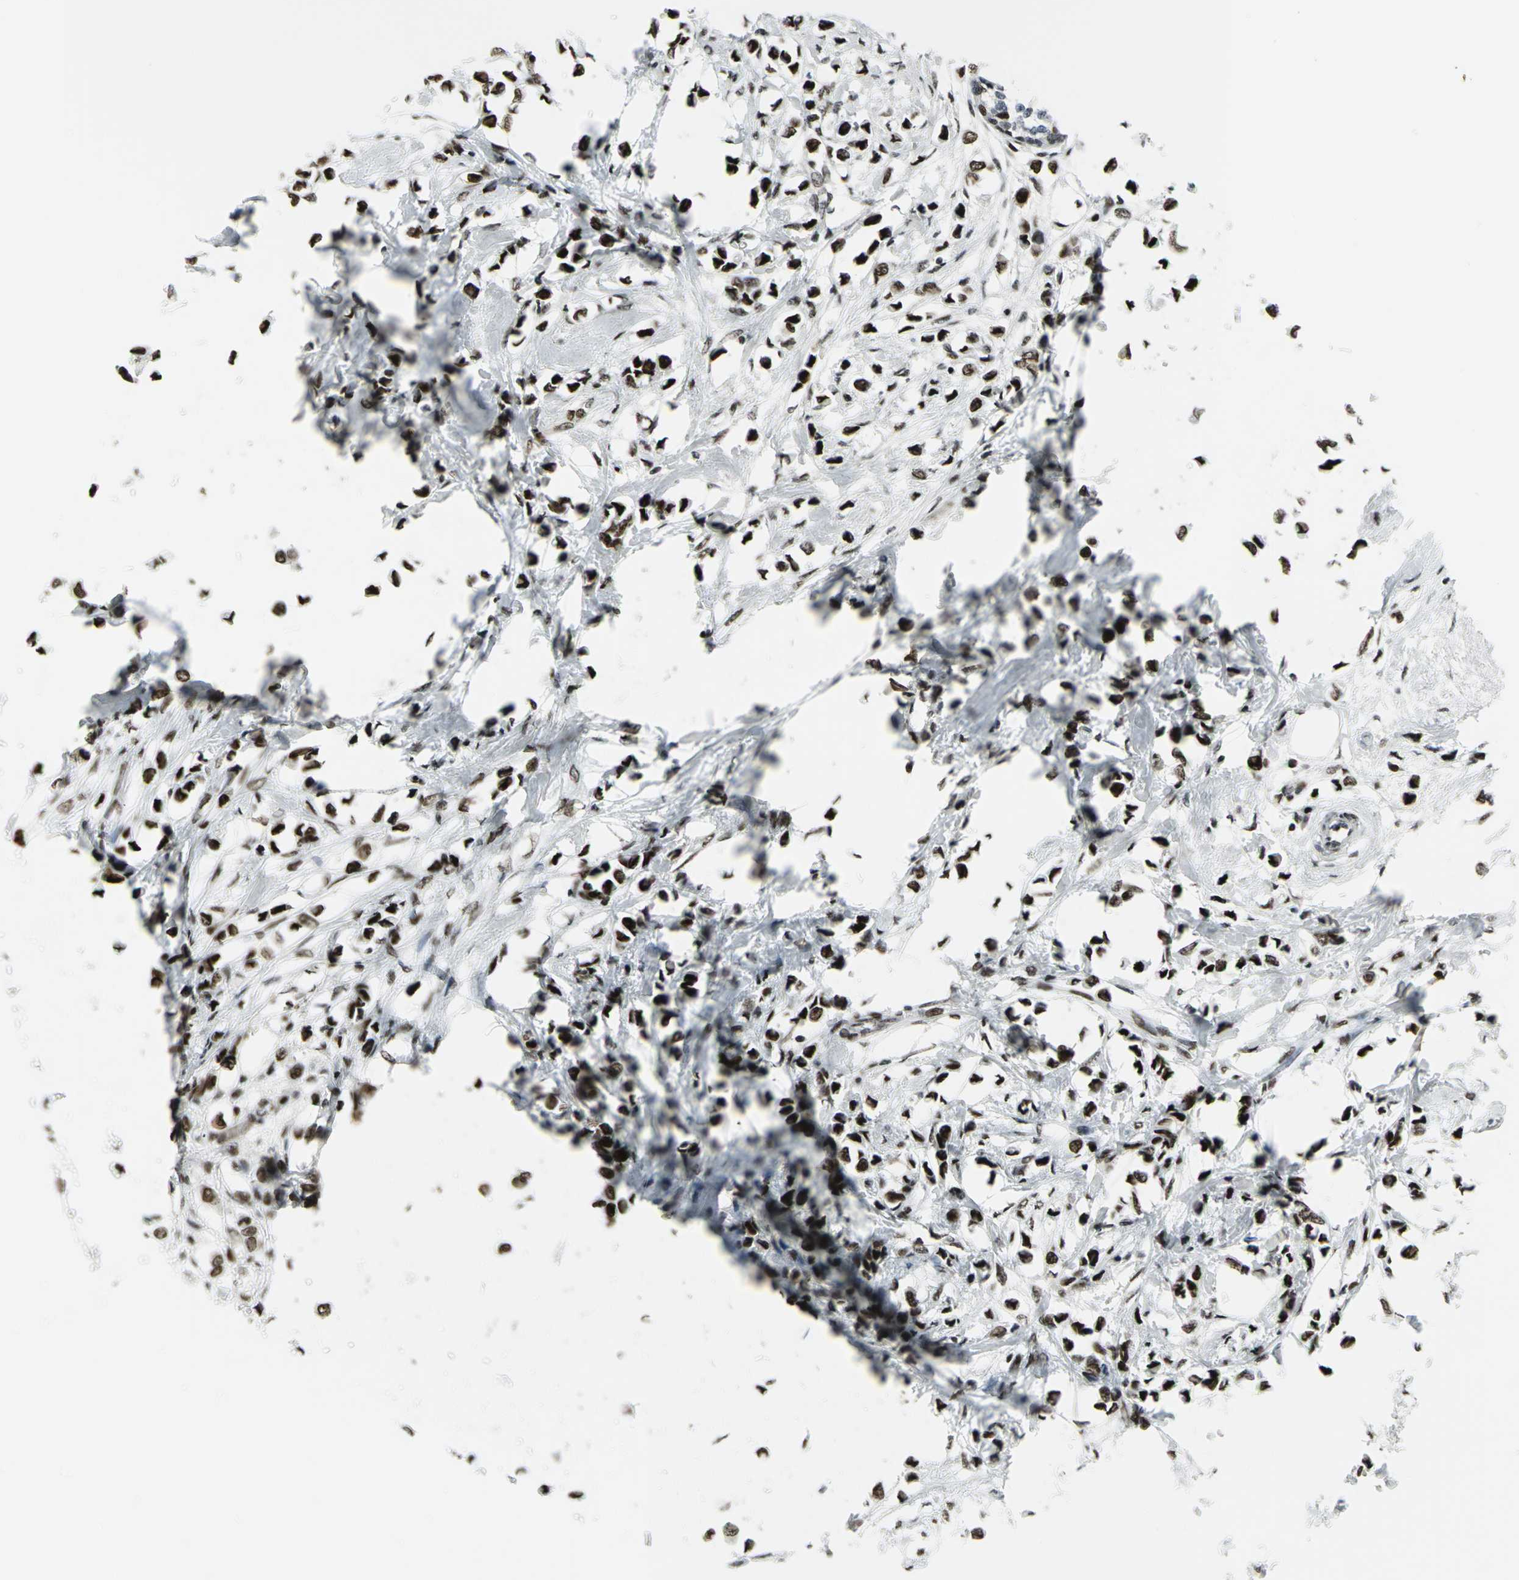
{"staining": {"intensity": "strong", "quantity": ">75%", "location": "nuclear"}, "tissue": "breast cancer", "cell_type": "Tumor cells", "image_type": "cancer", "snomed": [{"axis": "morphology", "description": "Lobular carcinoma"}, {"axis": "topography", "description": "Breast"}], "caption": "Lobular carcinoma (breast) stained for a protein displays strong nuclear positivity in tumor cells.", "gene": "SMARCA4", "patient": {"sex": "female", "age": 51}}